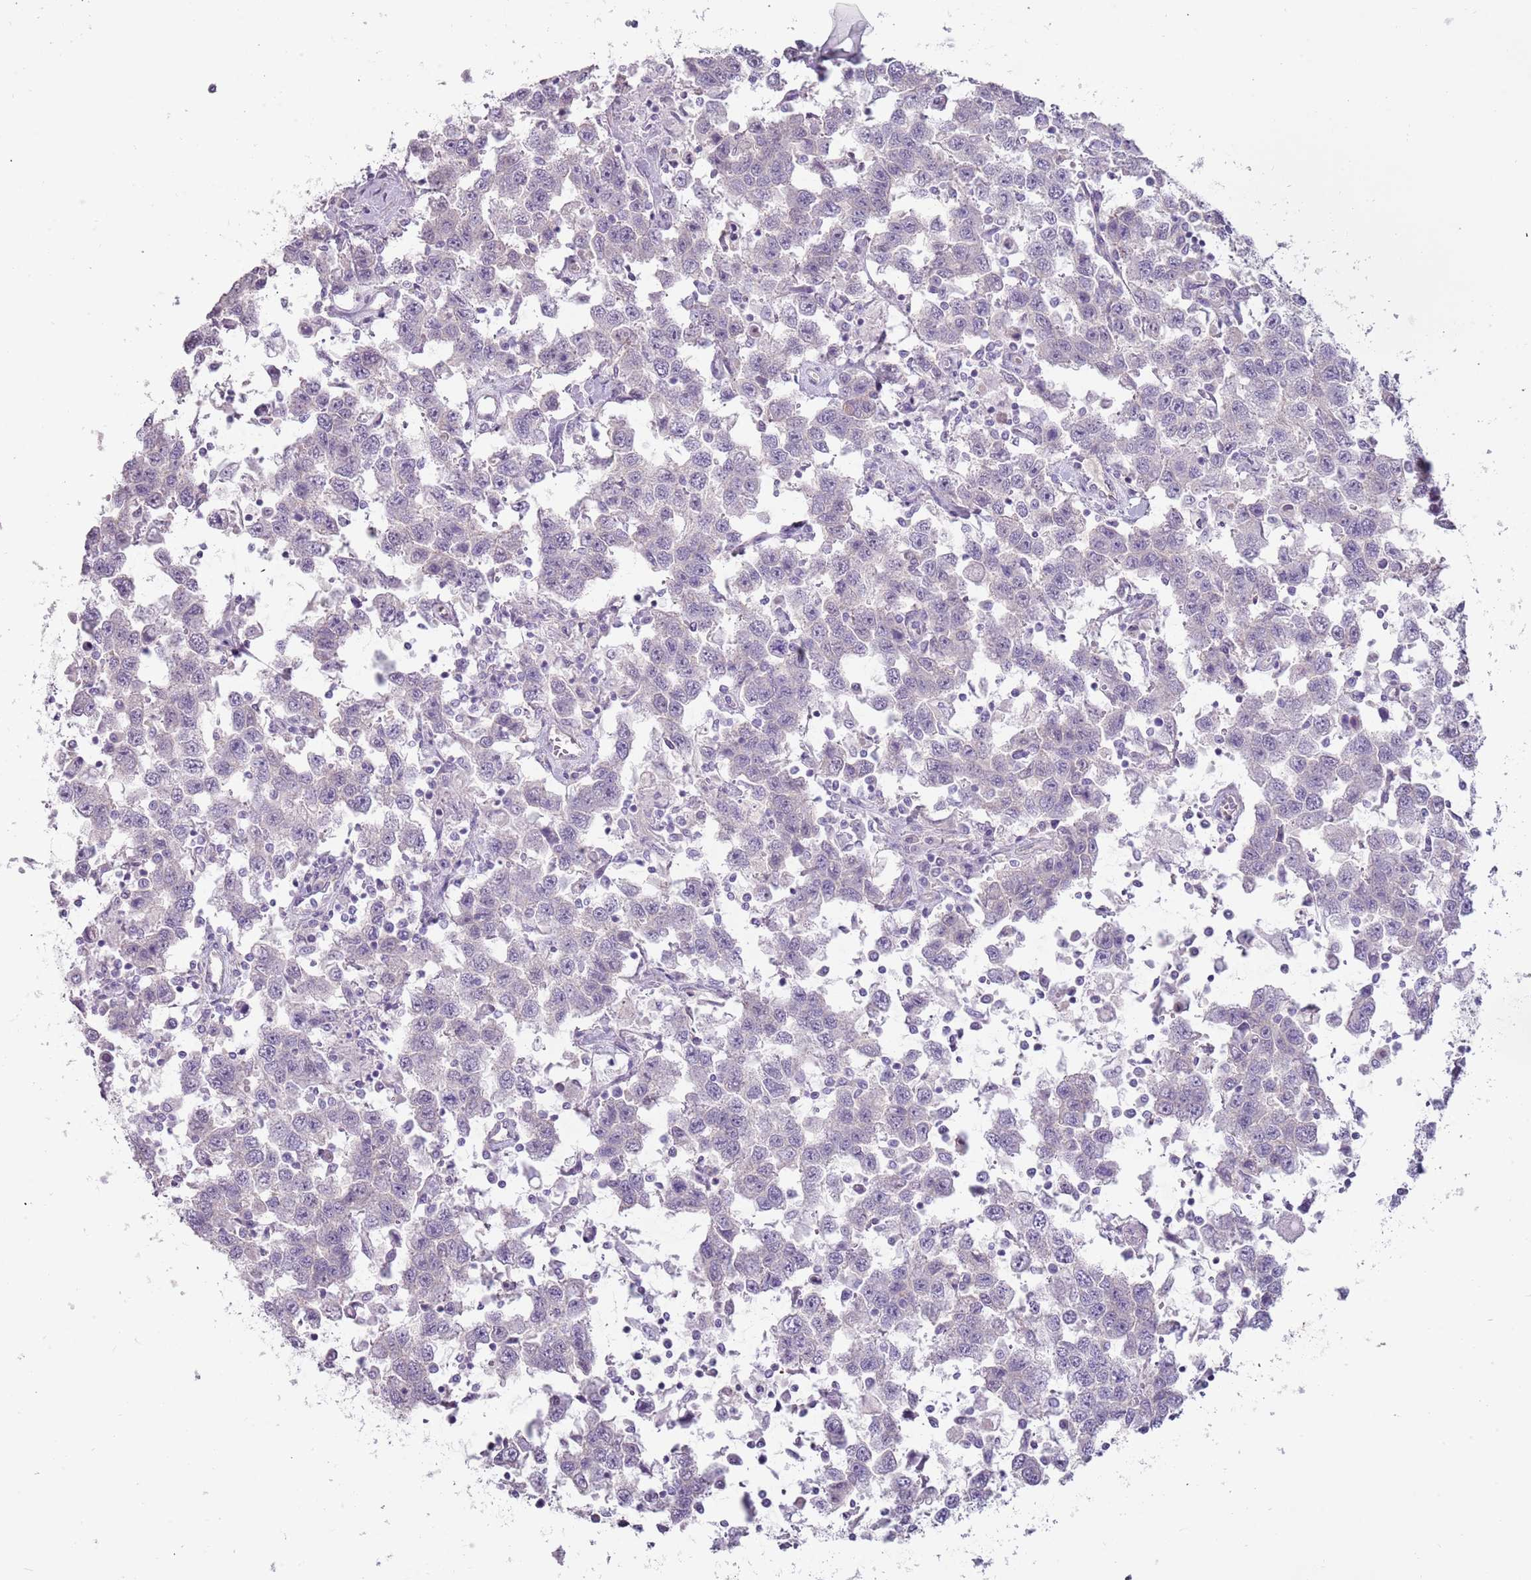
{"staining": {"intensity": "negative", "quantity": "none", "location": "none"}, "tissue": "testis cancer", "cell_type": "Tumor cells", "image_type": "cancer", "snomed": [{"axis": "morphology", "description": "Seminoma, NOS"}, {"axis": "topography", "description": "Testis"}], "caption": "Immunohistochemistry (IHC) histopathology image of neoplastic tissue: human testis cancer (seminoma) stained with DAB reveals no significant protein staining in tumor cells.", "gene": "RFX2", "patient": {"sex": "male", "age": 41}}